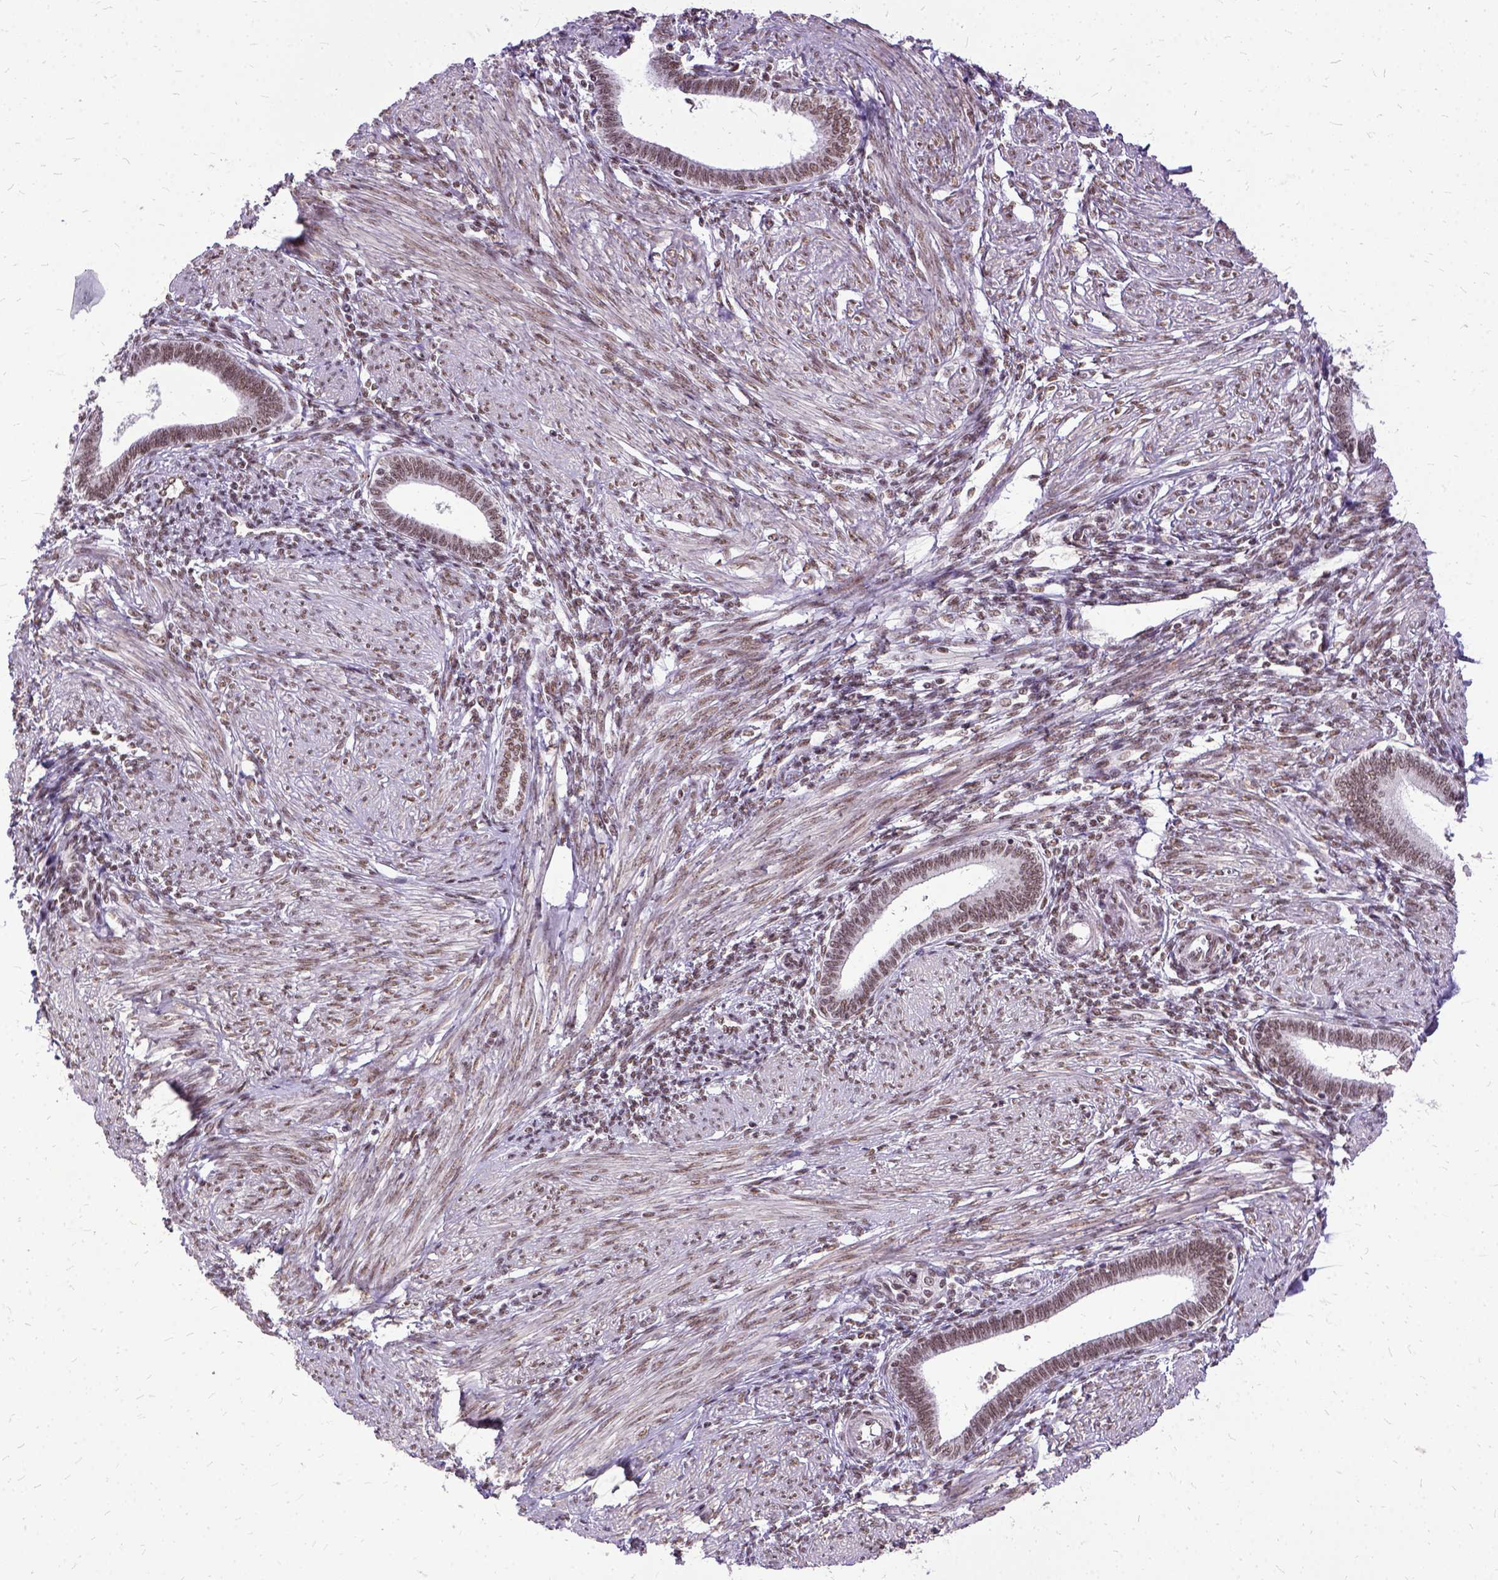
{"staining": {"intensity": "moderate", "quantity": ">75%", "location": "nuclear"}, "tissue": "endometrium", "cell_type": "Cells in endometrial stroma", "image_type": "normal", "snomed": [{"axis": "morphology", "description": "Normal tissue, NOS"}, {"axis": "topography", "description": "Endometrium"}], "caption": "Protein staining shows moderate nuclear expression in approximately >75% of cells in endometrial stroma in benign endometrium.", "gene": "SETD1A", "patient": {"sex": "female", "age": 42}}